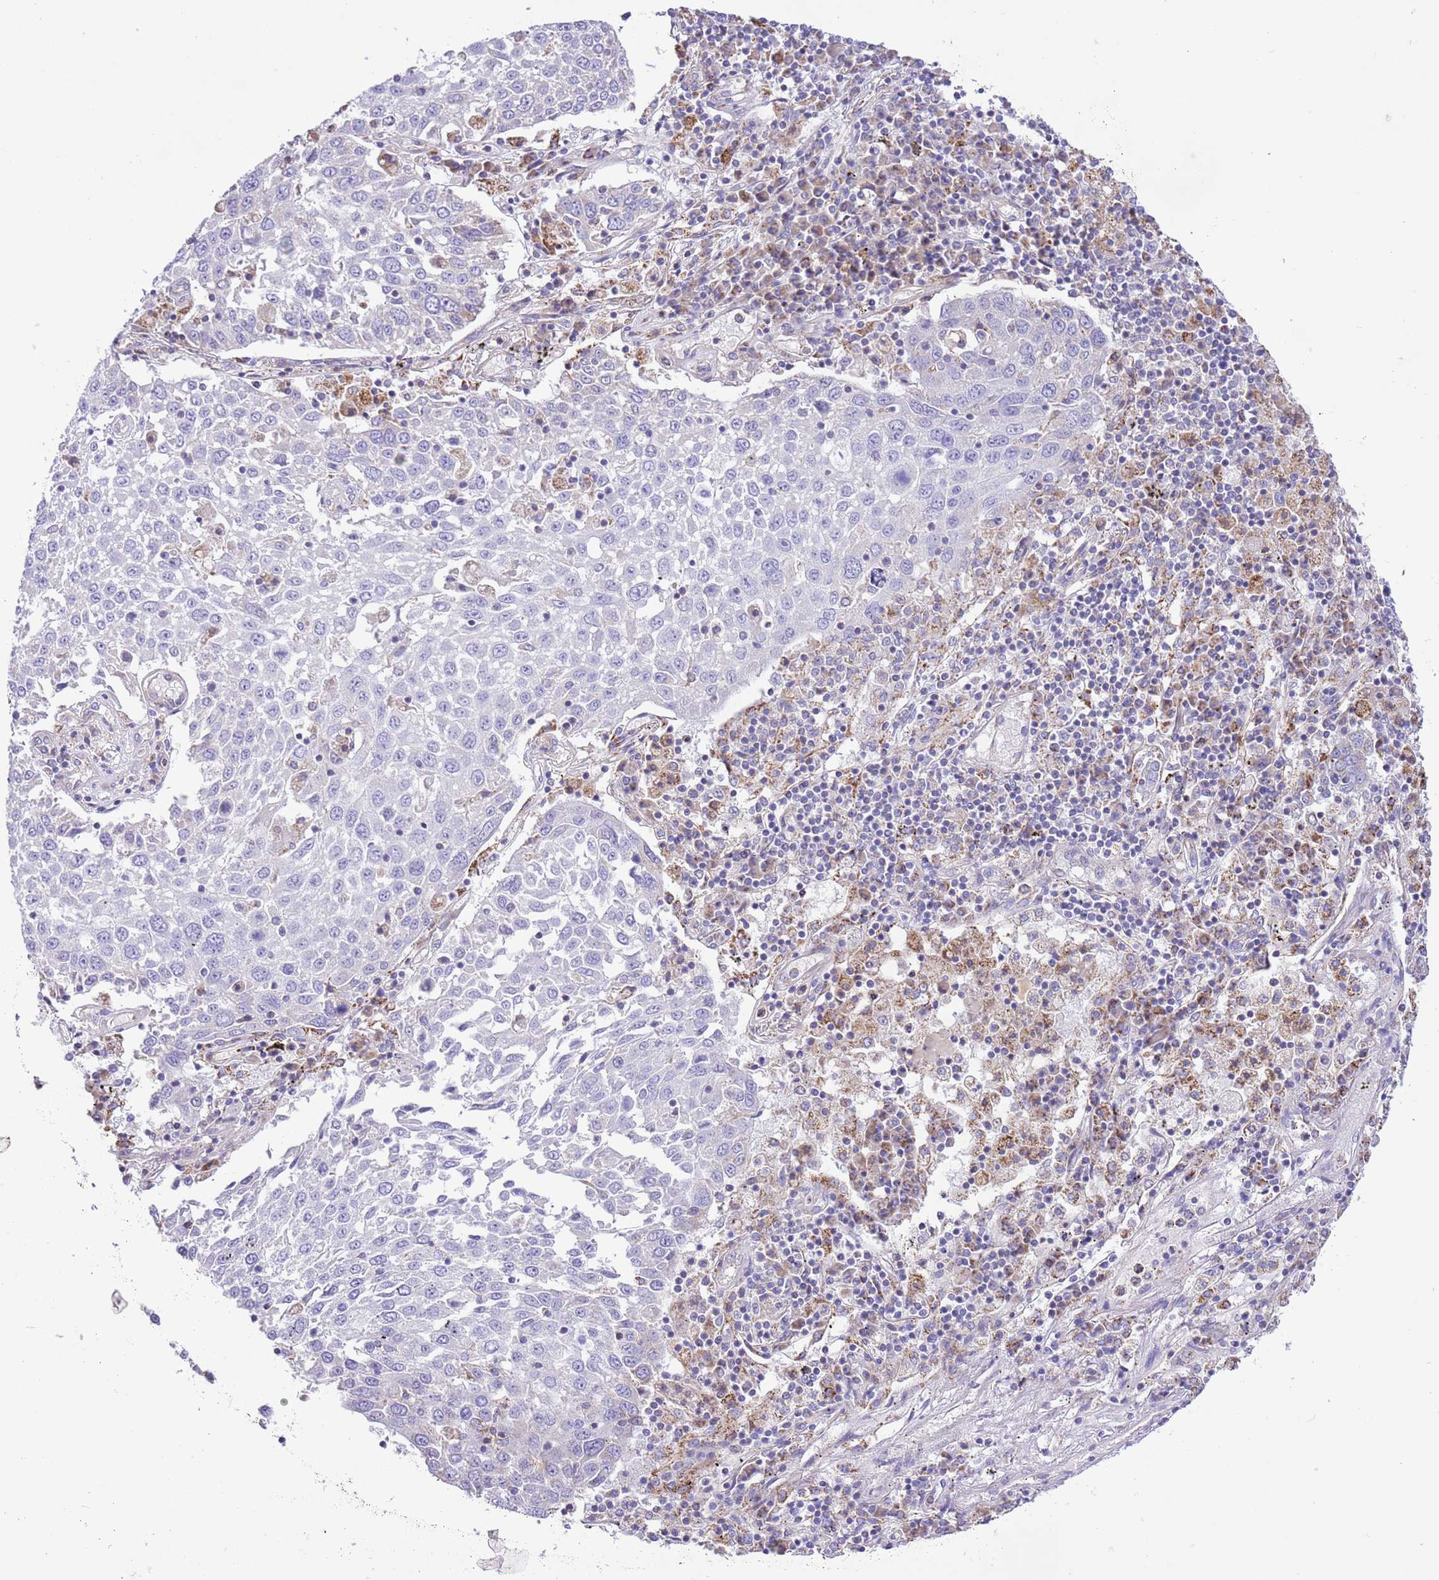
{"staining": {"intensity": "negative", "quantity": "none", "location": "none"}, "tissue": "lung cancer", "cell_type": "Tumor cells", "image_type": "cancer", "snomed": [{"axis": "morphology", "description": "Squamous cell carcinoma, NOS"}, {"axis": "topography", "description": "Lung"}], "caption": "Lung squamous cell carcinoma stained for a protein using IHC exhibits no expression tumor cells.", "gene": "SS18L2", "patient": {"sex": "male", "age": 65}}